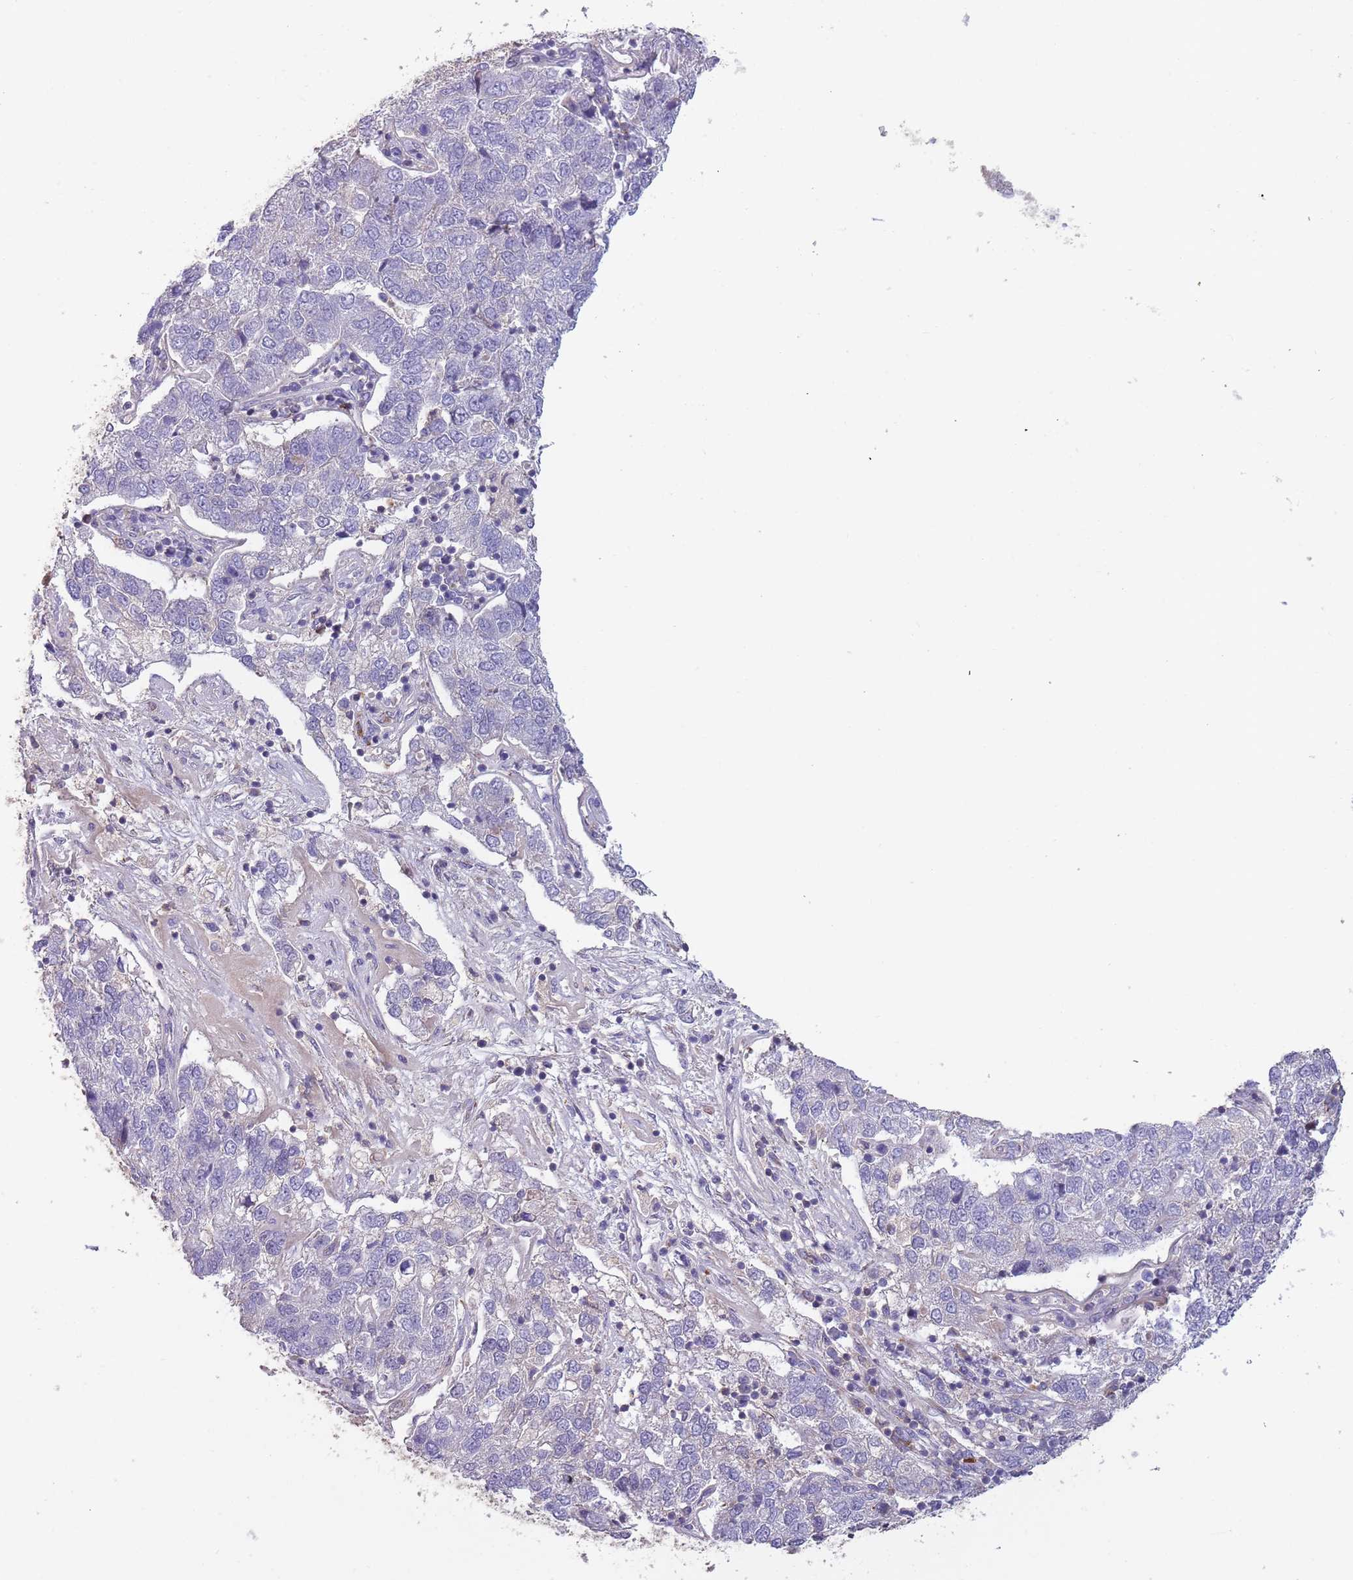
{"staining": {"intensity": "negative", "quantity": "none", "location": "none"}, "tissue": "pancreatic cancer", "cell_type": "Tumor cells", "image_type": "cancer", "snomed": [{"axis": "morphology", "description": "Adenocarcinoma, NOS"}, {"axis": "topography", "description": "Pancreas"}], "caption": "Tumor cells show no significant protein positivity in pancreatic adenocarcinoma.", "gene": "SUSD1", "patient": {"sex": "female", "age": 61}}